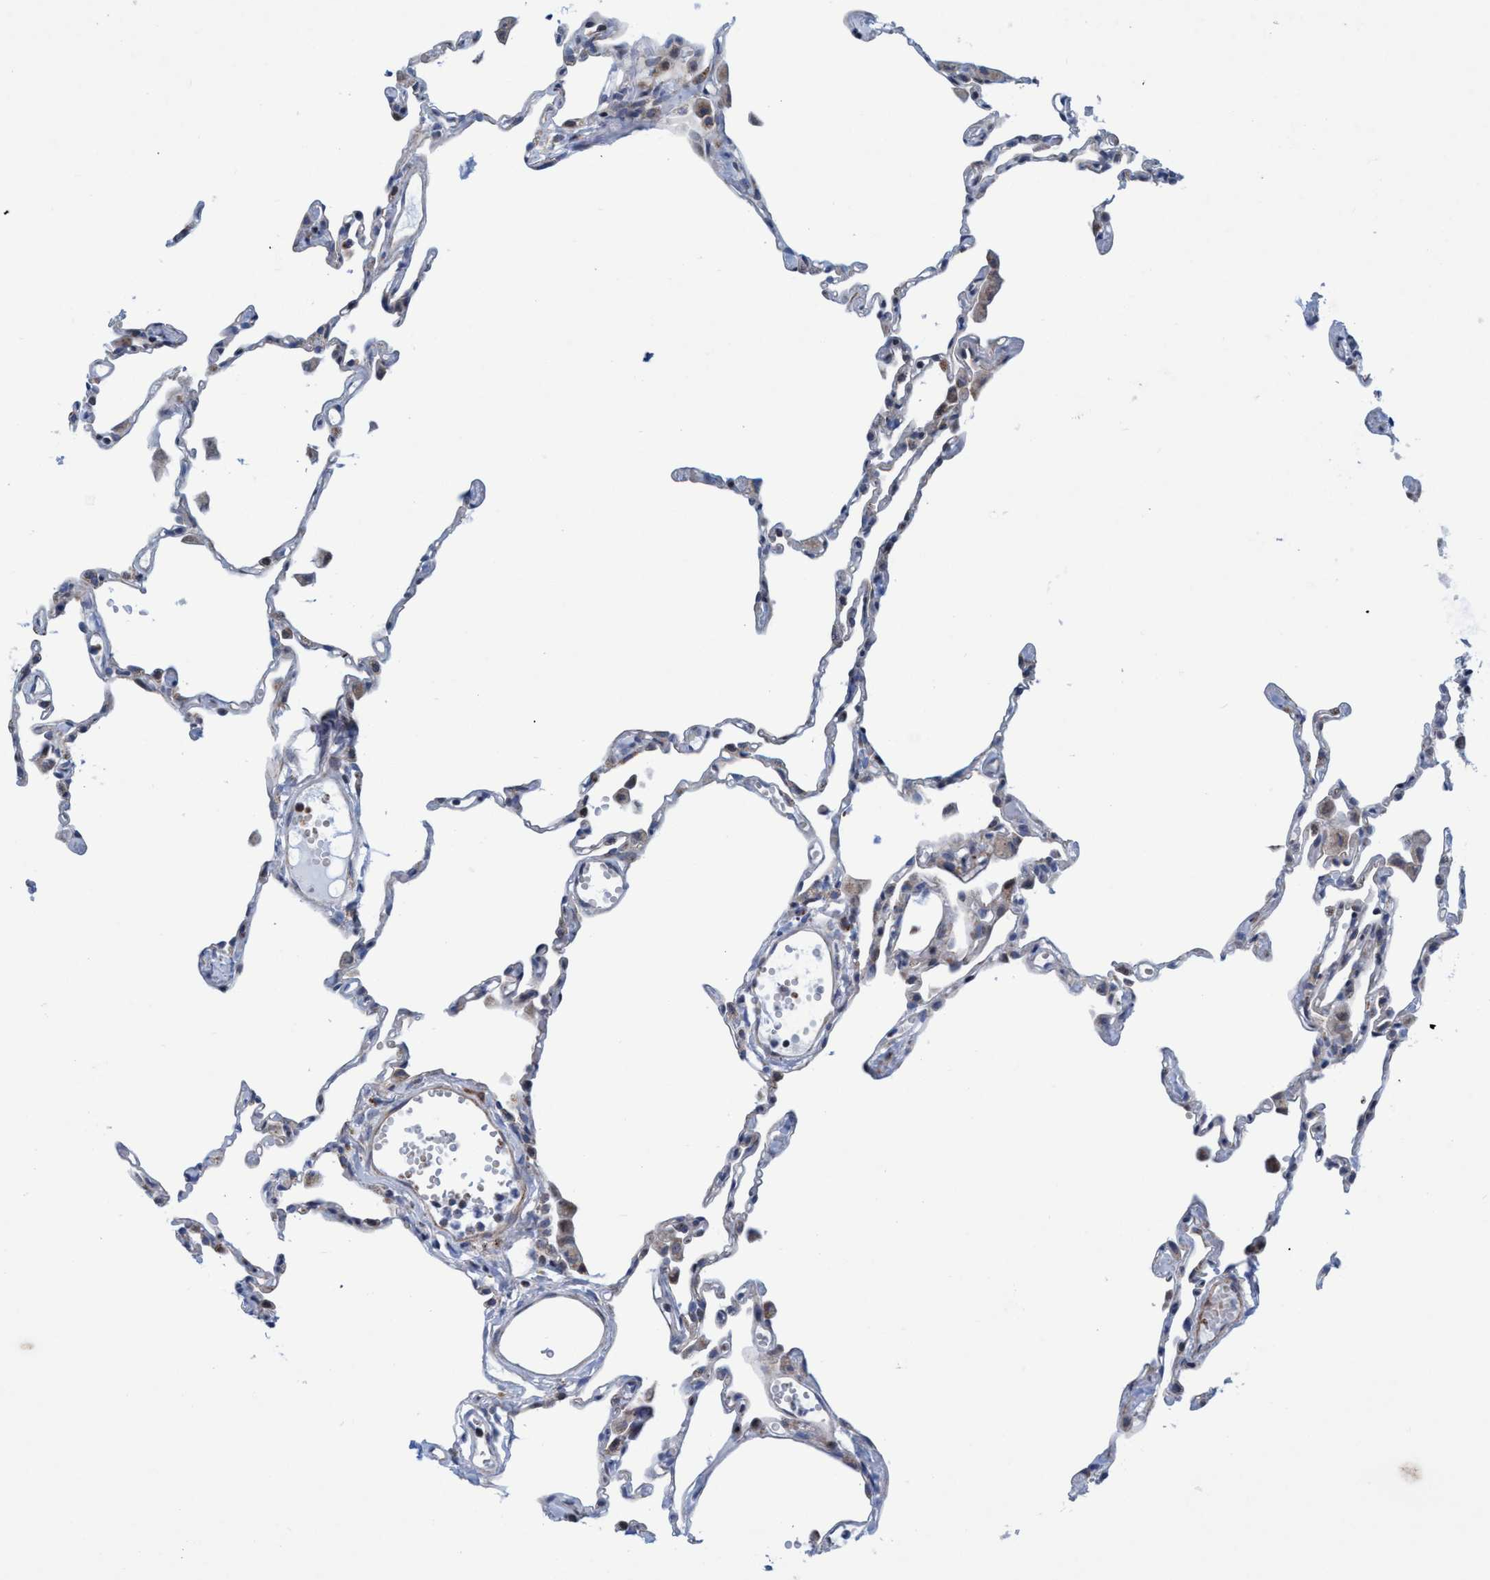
{"staining": {"intensity": "moderate", "quantity": "<25%", "location": "cytoplasmic/membranous"}, "tissue": "lung", "cell_type": "Alveolar cells", "image_type": "normal", "snomed": [{"axis": "morphology", "description": "Normal tissue, NOS"}, {"axis": "topography", "description": "Lung"}], "caption": "Immunohistochemical staining of unremarkable human lung exhibits moderate cytoplasmic/membranous protein positivity in approximately <25% of alveolar cells.", "gene": "POLR1F", "patient": {"sex": "female", "age": 49}}